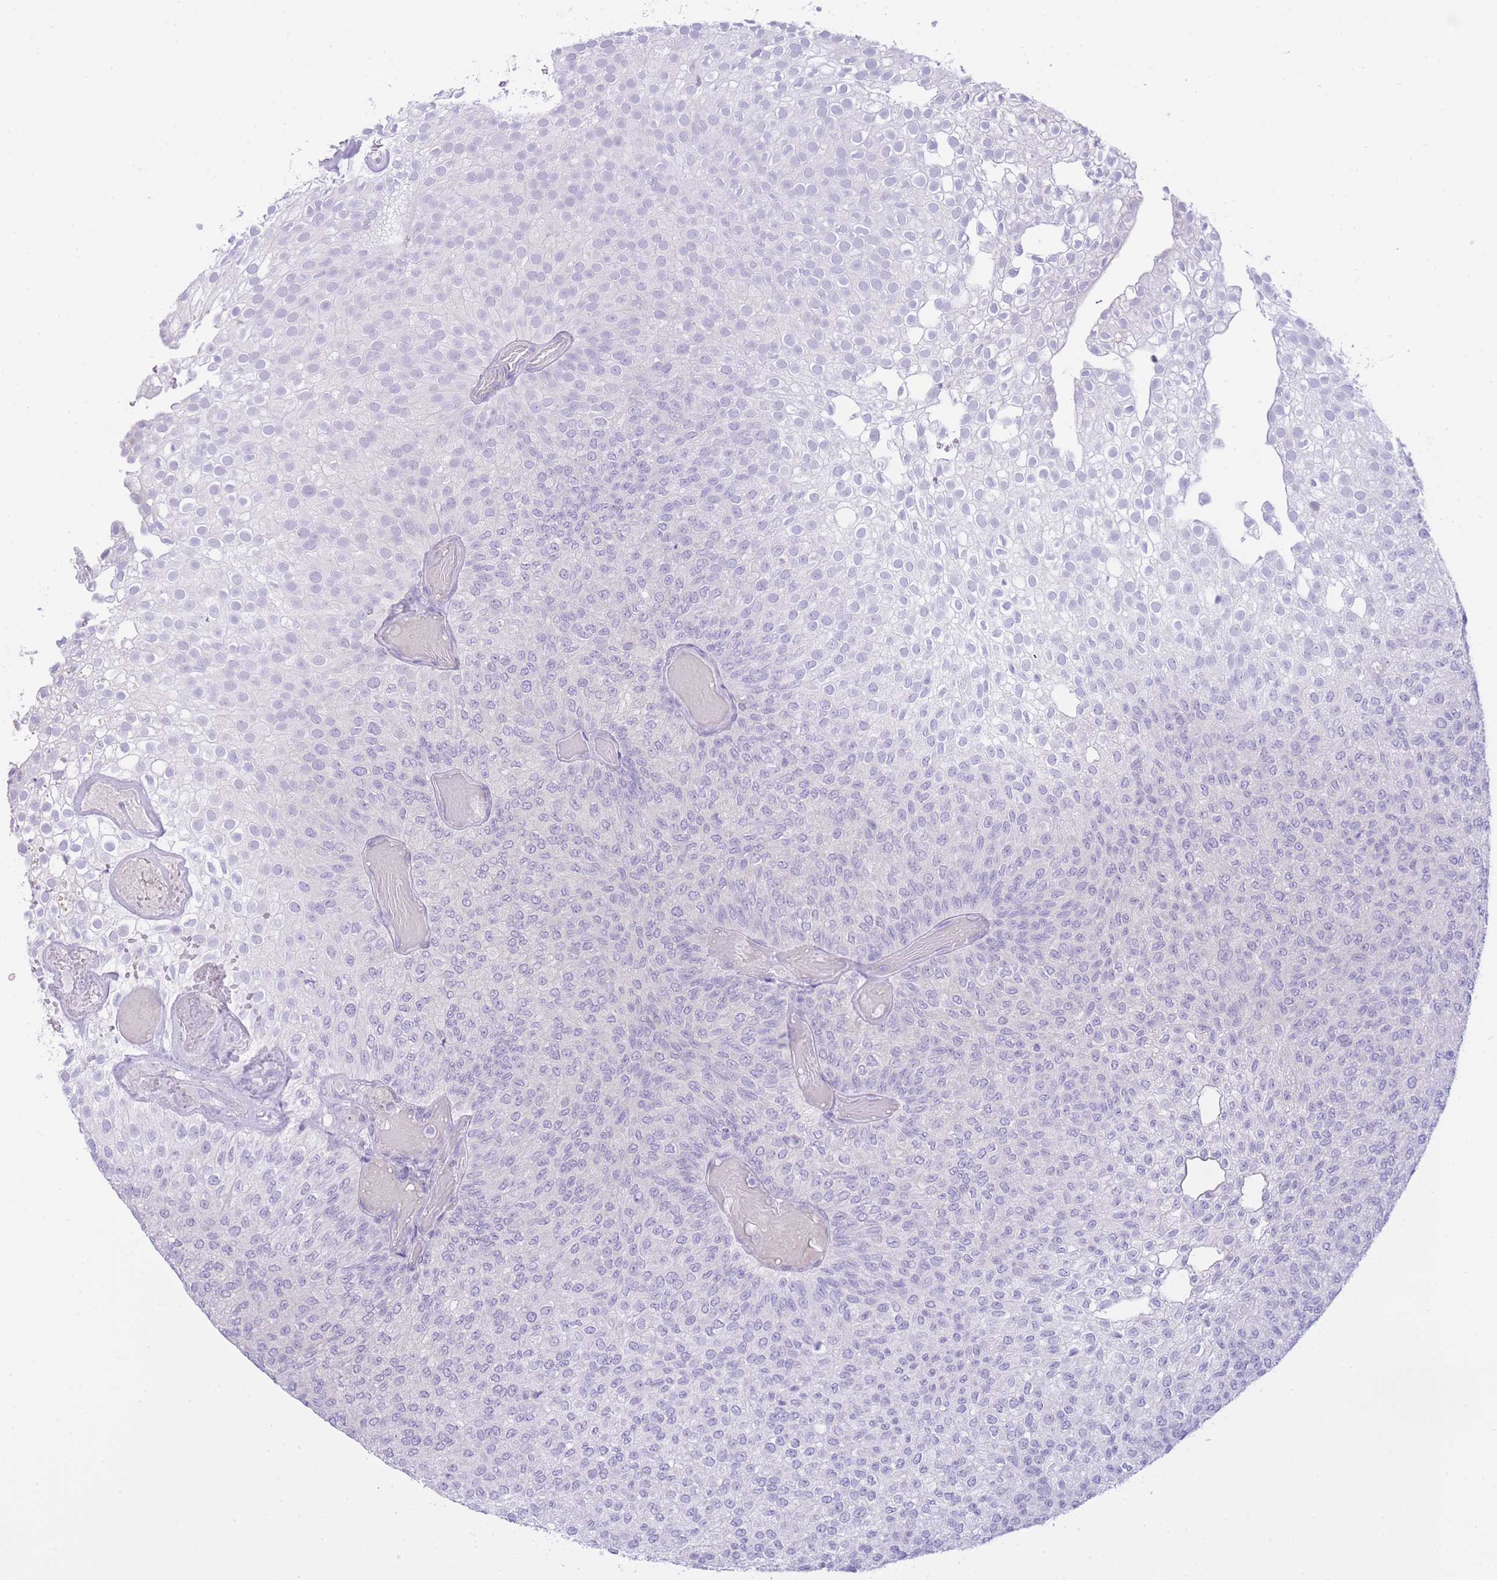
{"staining": {"intensity": "negative", "quantity": "none", "location": "none"}, "tissue": "urothelial cancer", "cell_type": "Tumor cells", "image_type": "cancer", "snomed": [{"axis": "morphology", "description": "Urothelial carcinoma, Low grade"}, {"axis": "topography", "description": "Urinary bladder"}], "caption": "High power microscopy image of an immunohistochemistry (IHC) micrograph of urothelial carcinoma (low-grade), revealing no significant staining in tumor cells. Nuclei are stained in blue.", "gene": "ZNF212", "patient": {"sex": "male", "age": 78}}